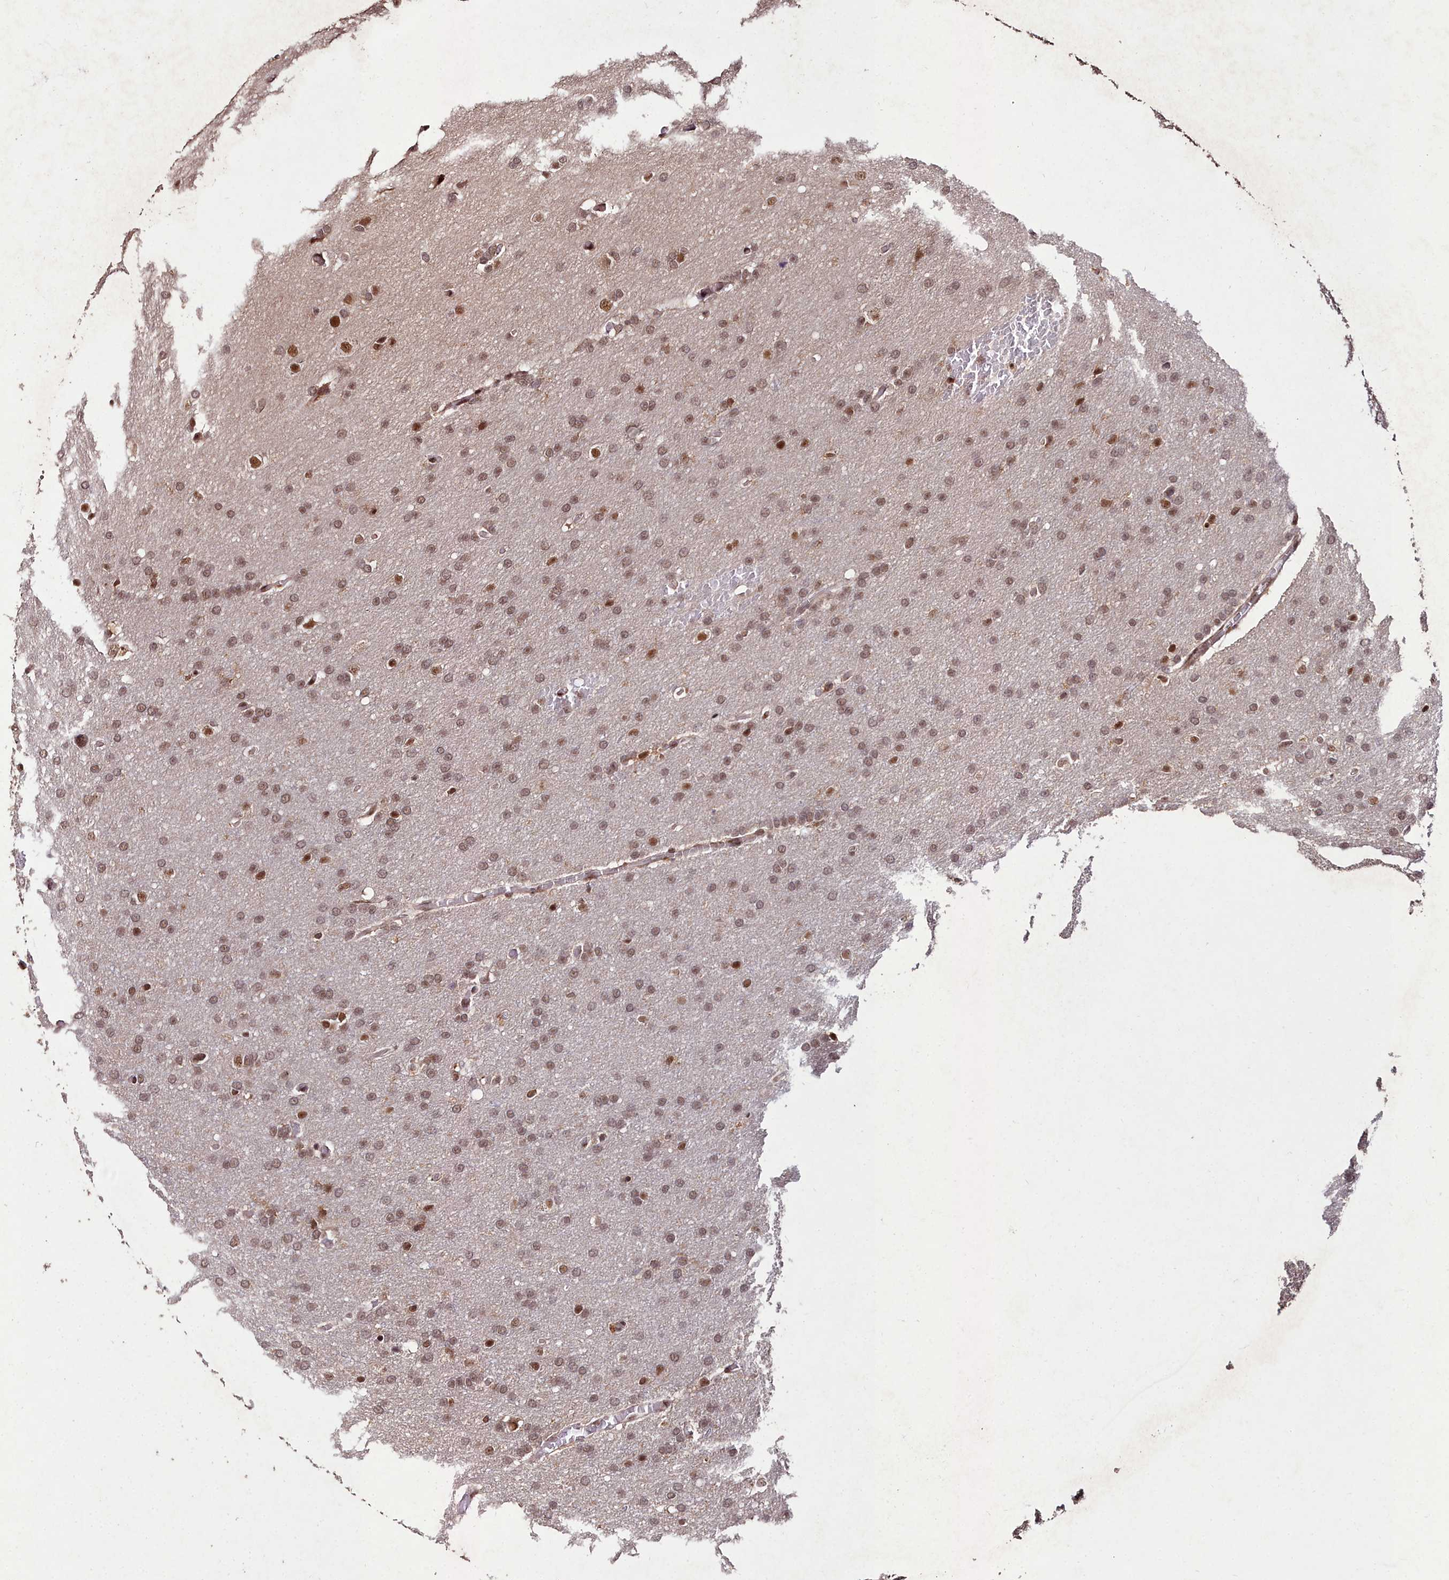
{"staining": {"intensity": "moderate", "quantity": ">75%", "location": "nuclear"}, "tissue": "glioma", "cell_type": "Tumor cells", "image_type": "cancer", "snomed": [{"axis": "morphology", "description": "Glioma, malignant, High grade"}, {"axis": "topography", "description": "Cerebral cortex"}], "caption": "Protein staining of malignant glioma (high-grade) tissue displays moderate nuclear staining in about >75% of tumor cells. Nuclei are stained in blue.", "gene": "CXXC1", "patient": {"sex": "female", "age": 36}}